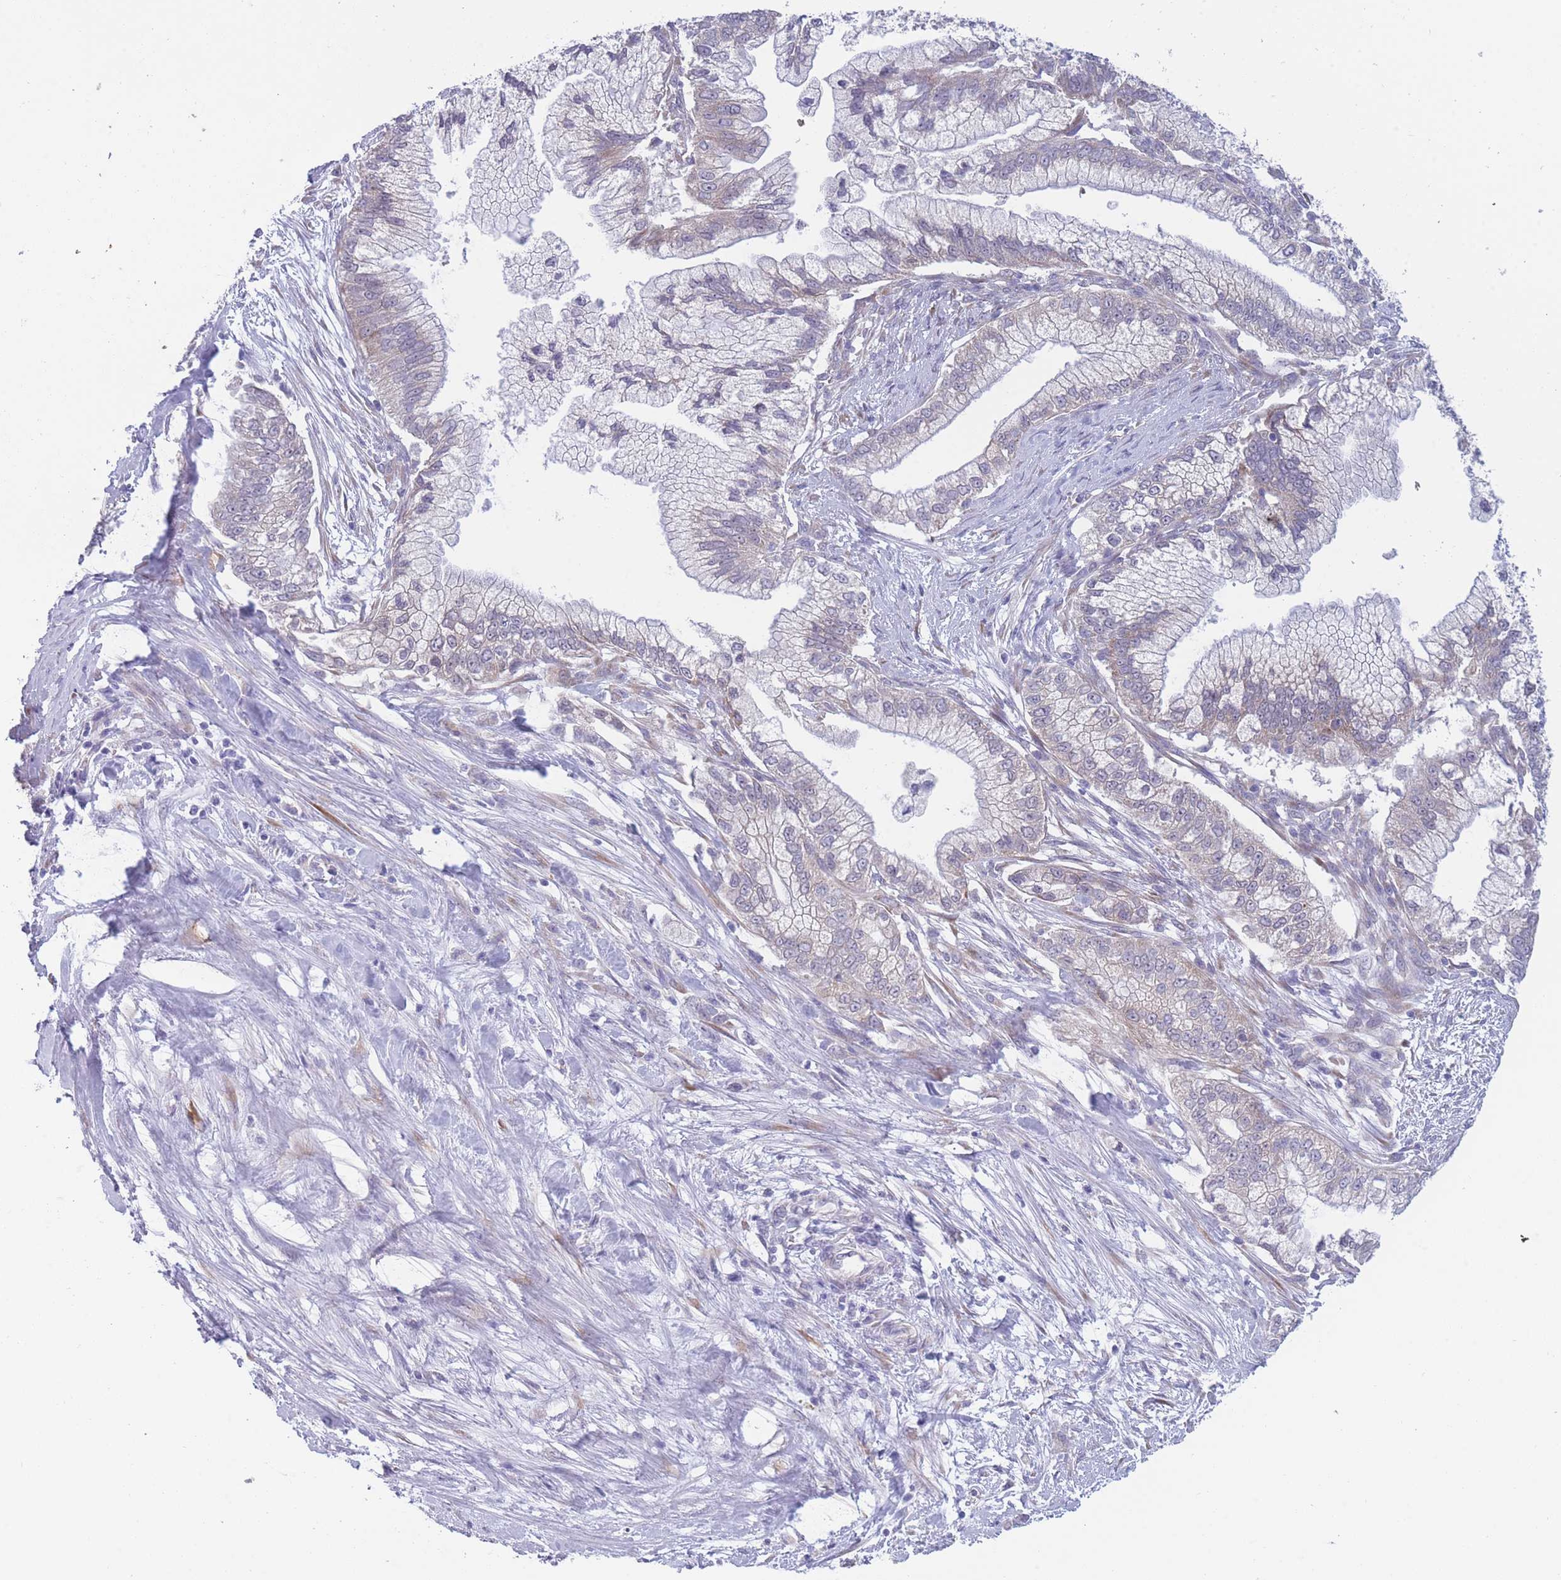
{"staining": {"intensity": "negative", "quantity": "none", "location": "none"}, "tissue": "pancreatic cancer", "cell_type": "Tumor cells", "image_type": "cancer", "snomed": [{"axis": "morphology", "description": "Adenocarcinoma, NOS"}, {"axis": "topography", "description": "Pancreas"}], "caption": "The image reveals no significant staining in tumor cells of pancreatic cancer.", "gene": "NDUFAF6", "patient": {"sex": "male", "age": 70}}